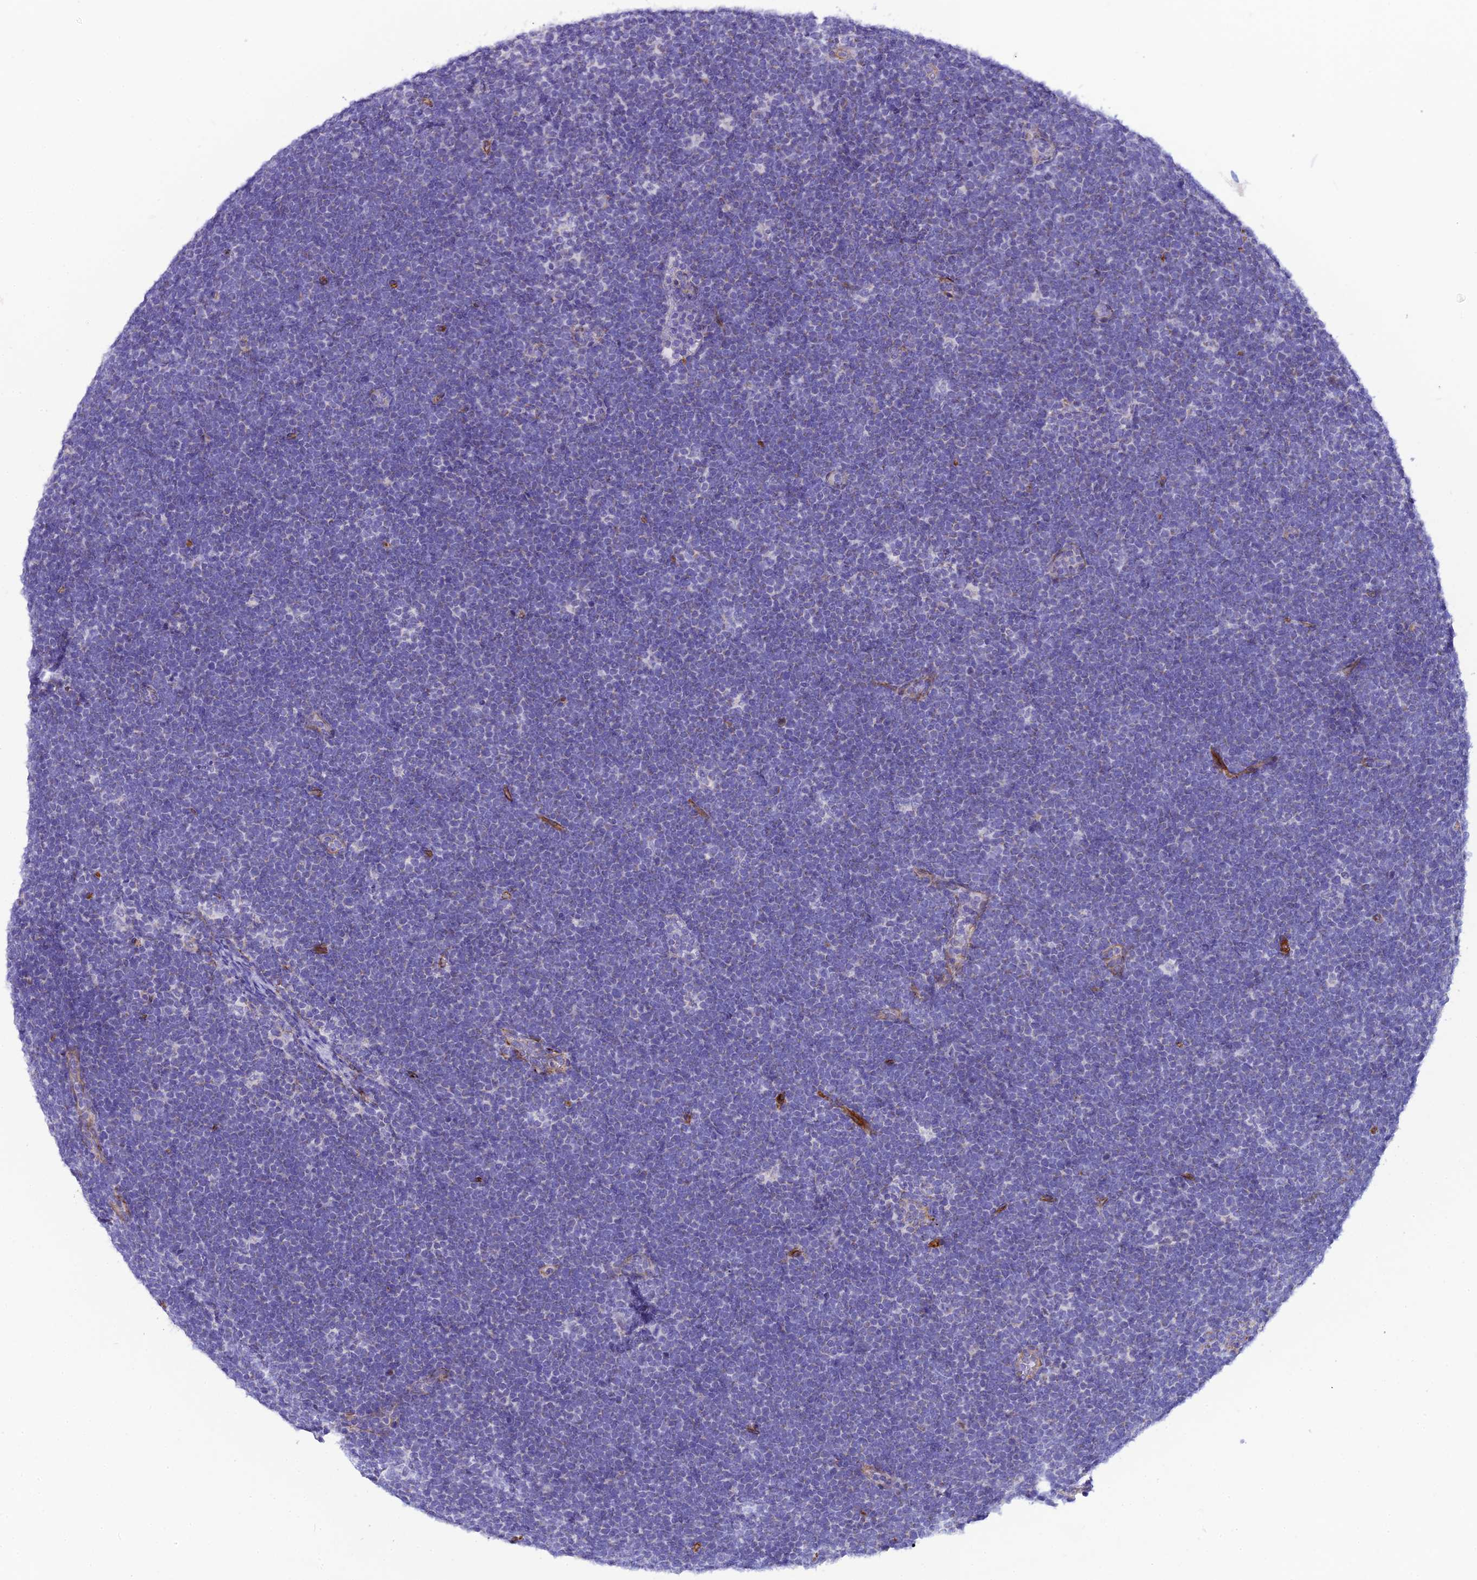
{"staining": {"intensity": "negative", "quantity": "none", "location": "none"}, "tissue": "lymphoma", "cell_type": "Tumor cells", "image_type": "cancer", "snomed": [{"axis": "morphology", "description": "Malignant lymphoma, non-Hodgkin's type, High grade"}, {"axis": "topography", "description": "Lymph node"}], "caption": "High magnification brightfield microscopy of lymphoma stained with DAB (brown) and counterstained with hematoxylin (blue): tumor cells show no significant staining.", "gene": "POMGNT1", "patient": {"sex": "male", "age": 13}}